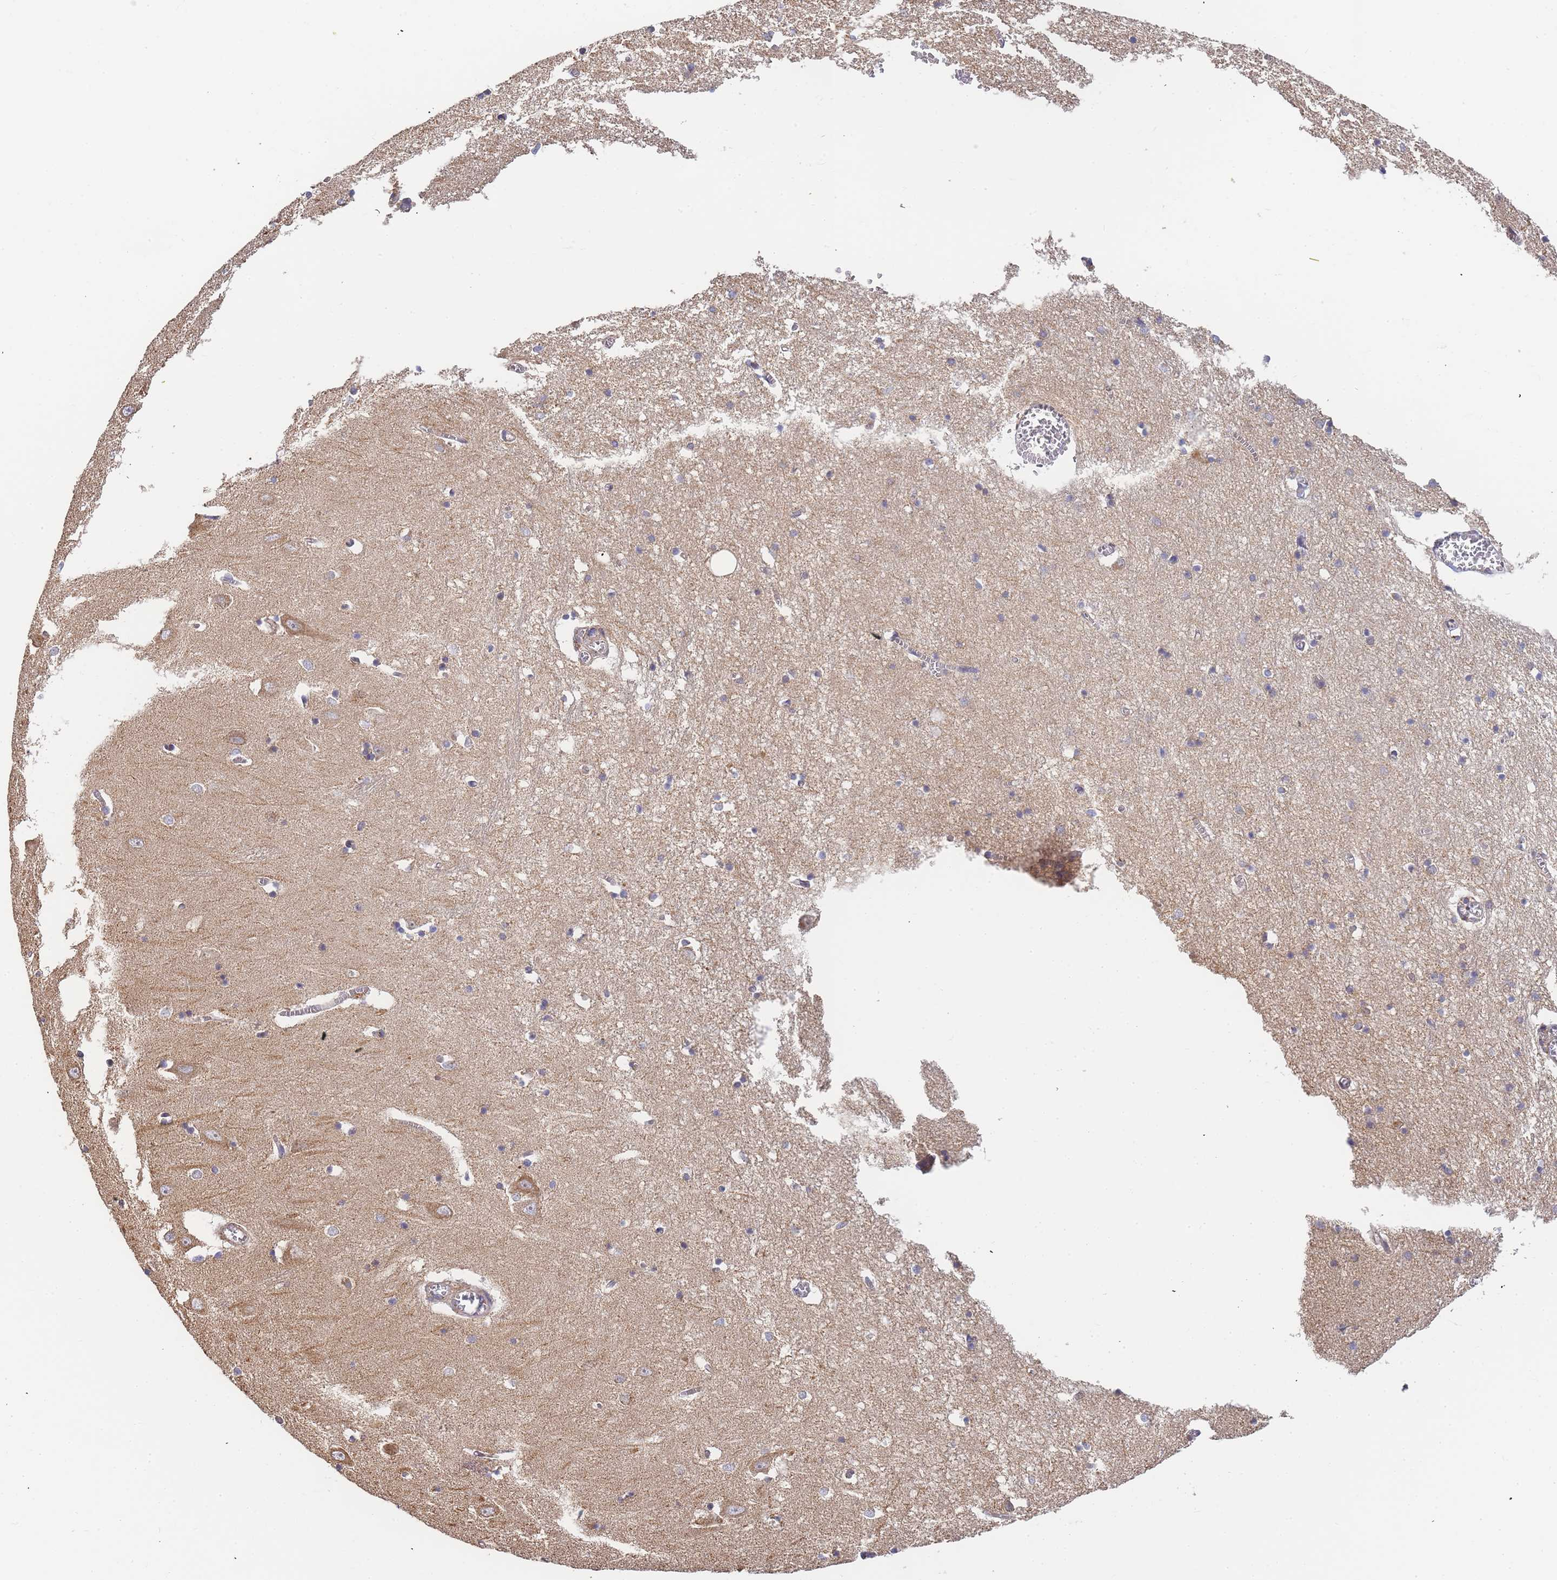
{"staining": {"intensity": "negative", "quantity": "none", "location": "none"}, "tissue": "hippocampus", "cell_type": "Glial cells", "image_type": "normal", "snomed": [{"axis": "morphology", "description": "Normal tissue, NOS"}, {"axis": "topography", "description": "Hippocampus"}], "caption": "IHC of normal human hippocampus reveals no positivity in glial cells. (Stains: DAB (3,3'-diaminobenzidine) immunohistochemistry with hematoxylin counter stain, Microscopy: brightfield microscopy at high magnification).", "gene": "ADCY9", "patient": {"sex": "male", "age": 70}}